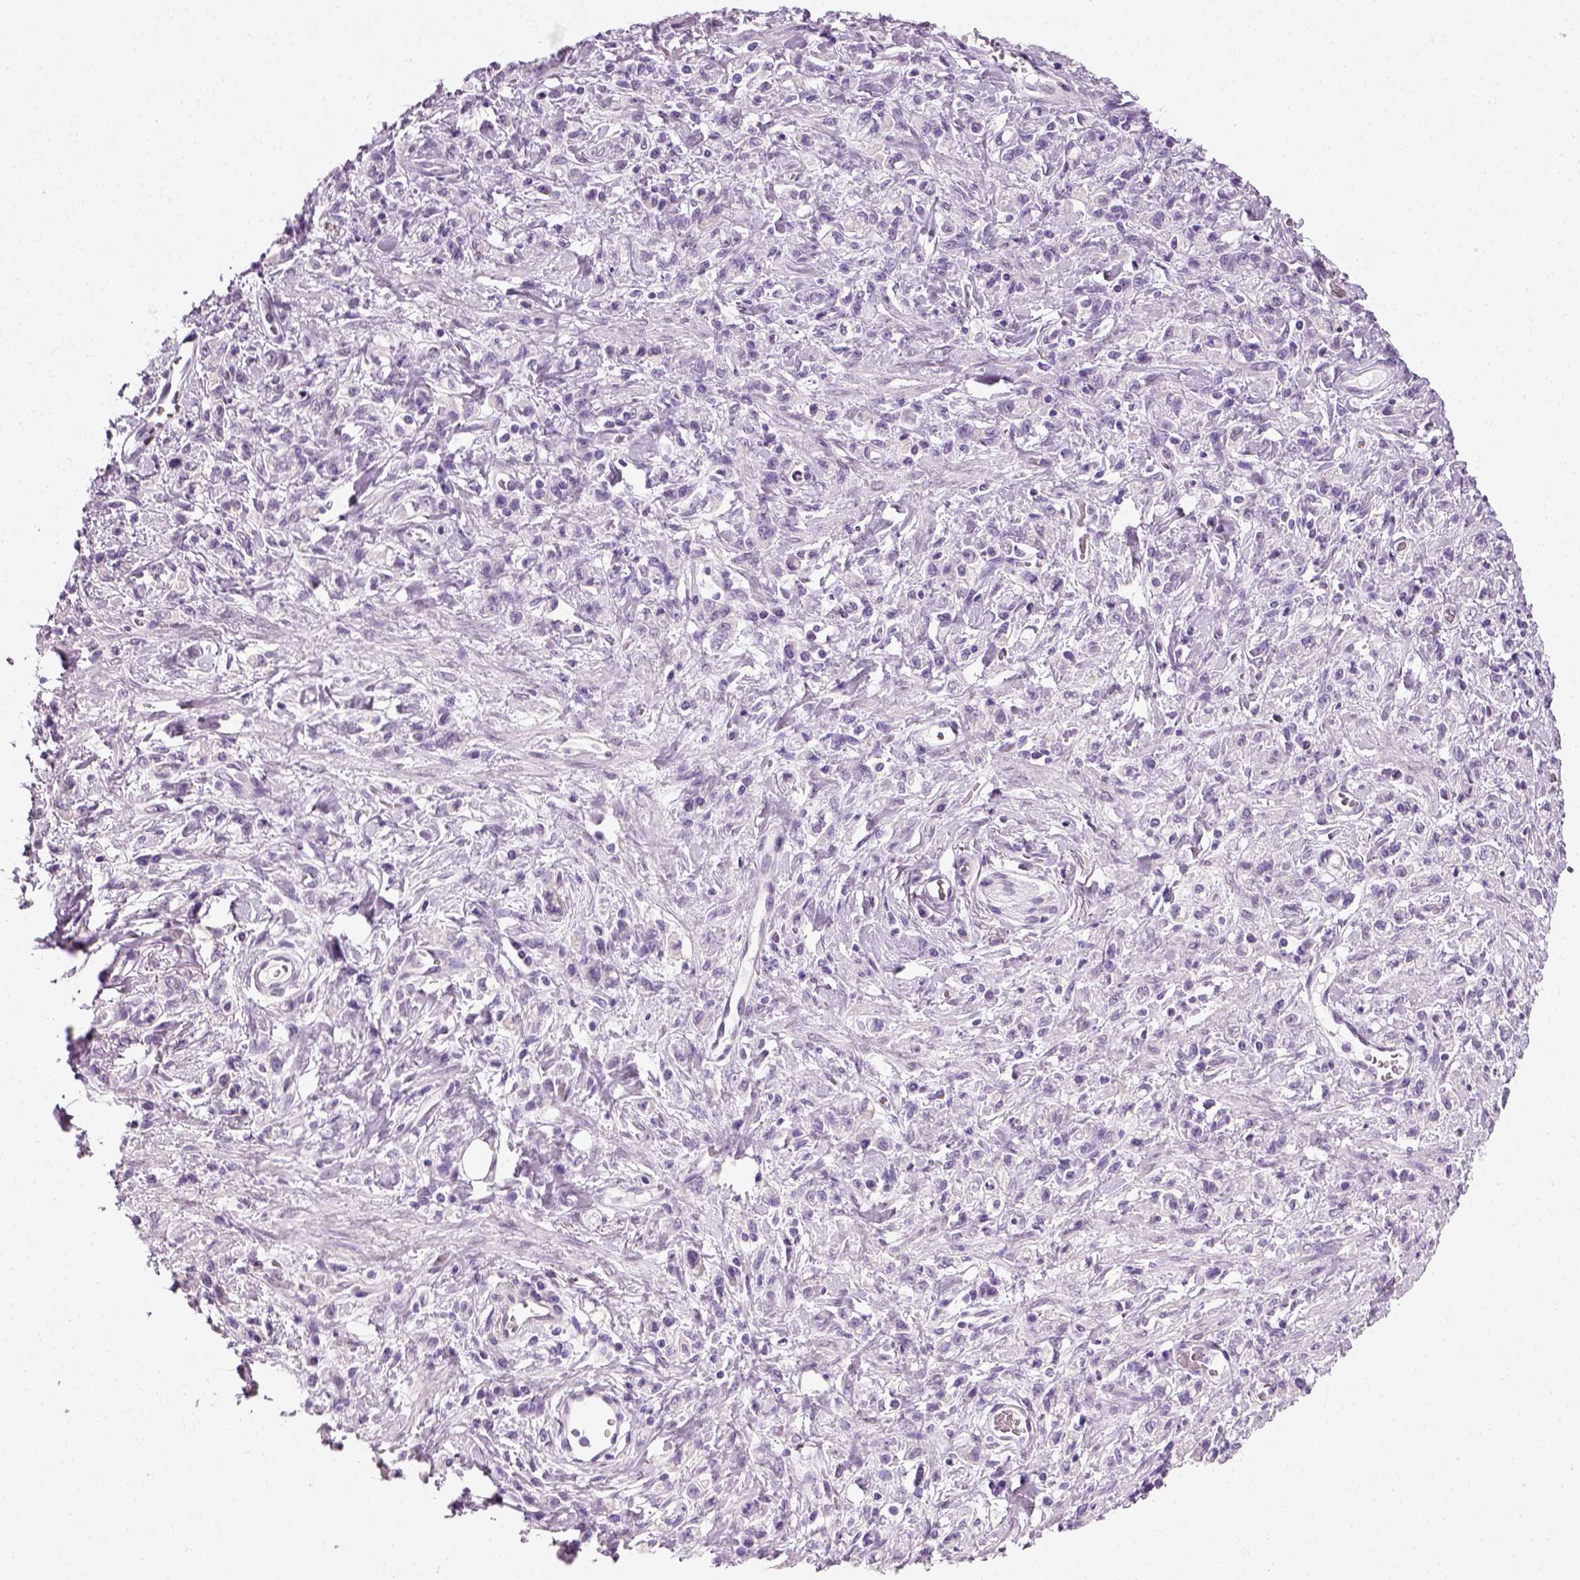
{"staining": {"intensity": "negative", "quantity": "none", "location": "none"}, "tissue": "stomach cancer", "cell_type": "Tumor cells", "image_type": "cancer", "snomed": [{"axis": "morphology", "description": "Adenocarcinoma, NOS"}, {"axis": "topography", "description": "Stomach"}], "caption": "A high-resolution image shows IHC staining of stomach adenocarcinoma, which shows no significant staining in tumor cells.", "gene": "SPATA31E1", "patient": {"sex": "male", "age": 77}}